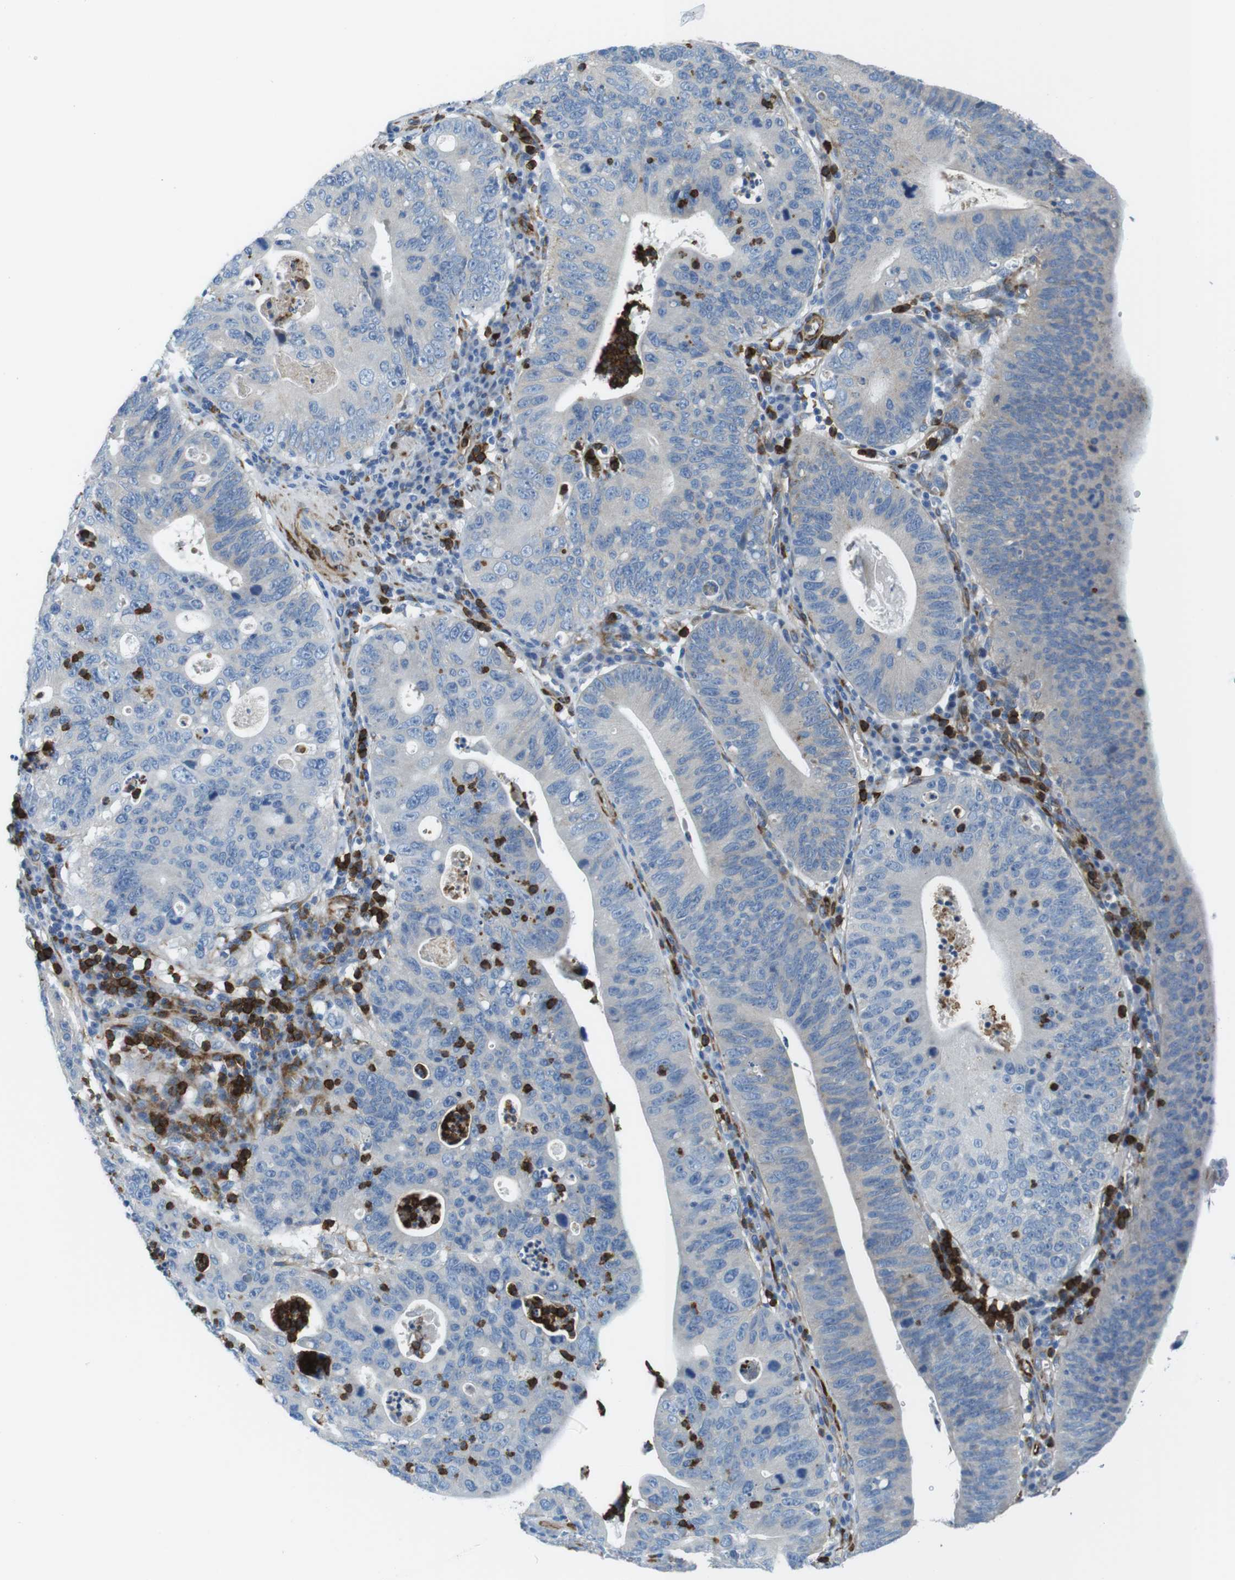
{"staining": {"intensity": "weak", "quantity": "<25%", "location": "cytoplasmic/membranous"}, "tissue": "stomach cancer", "cell_type": "Tumor cells", "image_type": "cancer", "snomed": [{"axis": "morphology", "description": "Adenocarcinoma, NOS"}, {"axis": "topography", "description": "Stomach"}], "caption": "Tumor cells show no significant protein staining in stomach cancer (adenocarcinoma). (Immunohistochemistry, brightfield microscopy, high magnification).", "gene": "EMP2", "patient": {"sex": "male", "age": 59}}